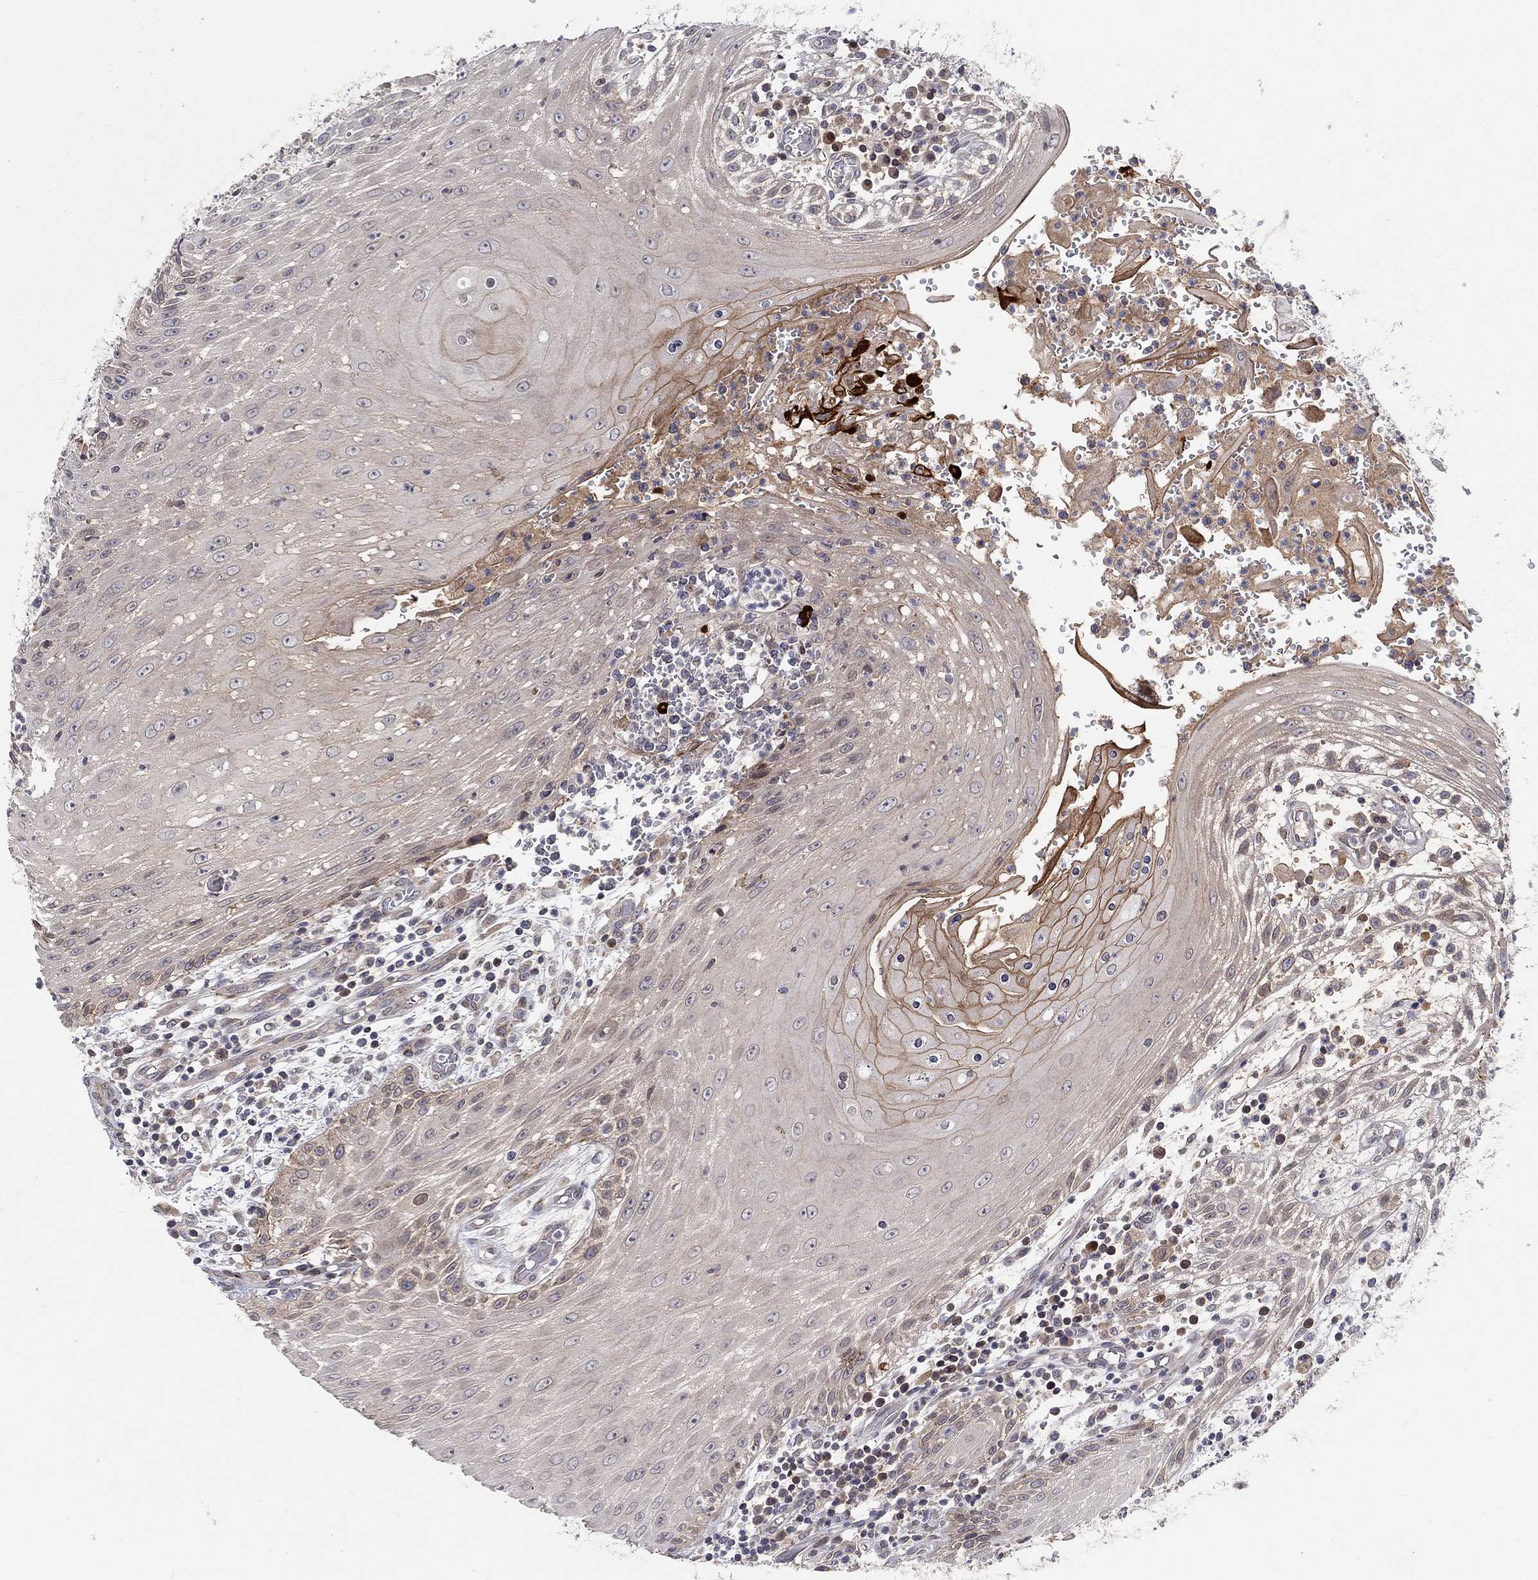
{"staining": {"intensity": "negative", "quantity": "none", "location": "none"}, "tissue": "head and neck cancer", "cell_type": "Tumor cells", "image_type": "cancer", "snomed": [{"axis": "morphology", "description": "Squamous cell carcinoma, NOS"}, {"axis": "topography", "description": "Oral tissue"}, {"axis": "topography", "description": "Head-Neck"}], "caption": "This is an immunohistochemistry (IHC) histopathology image of human head and neck squamous cell carcinoma. There is no expression in tumor cells.", "gene": "CETN3", "patient": {"sex": "male", "age": 58}}